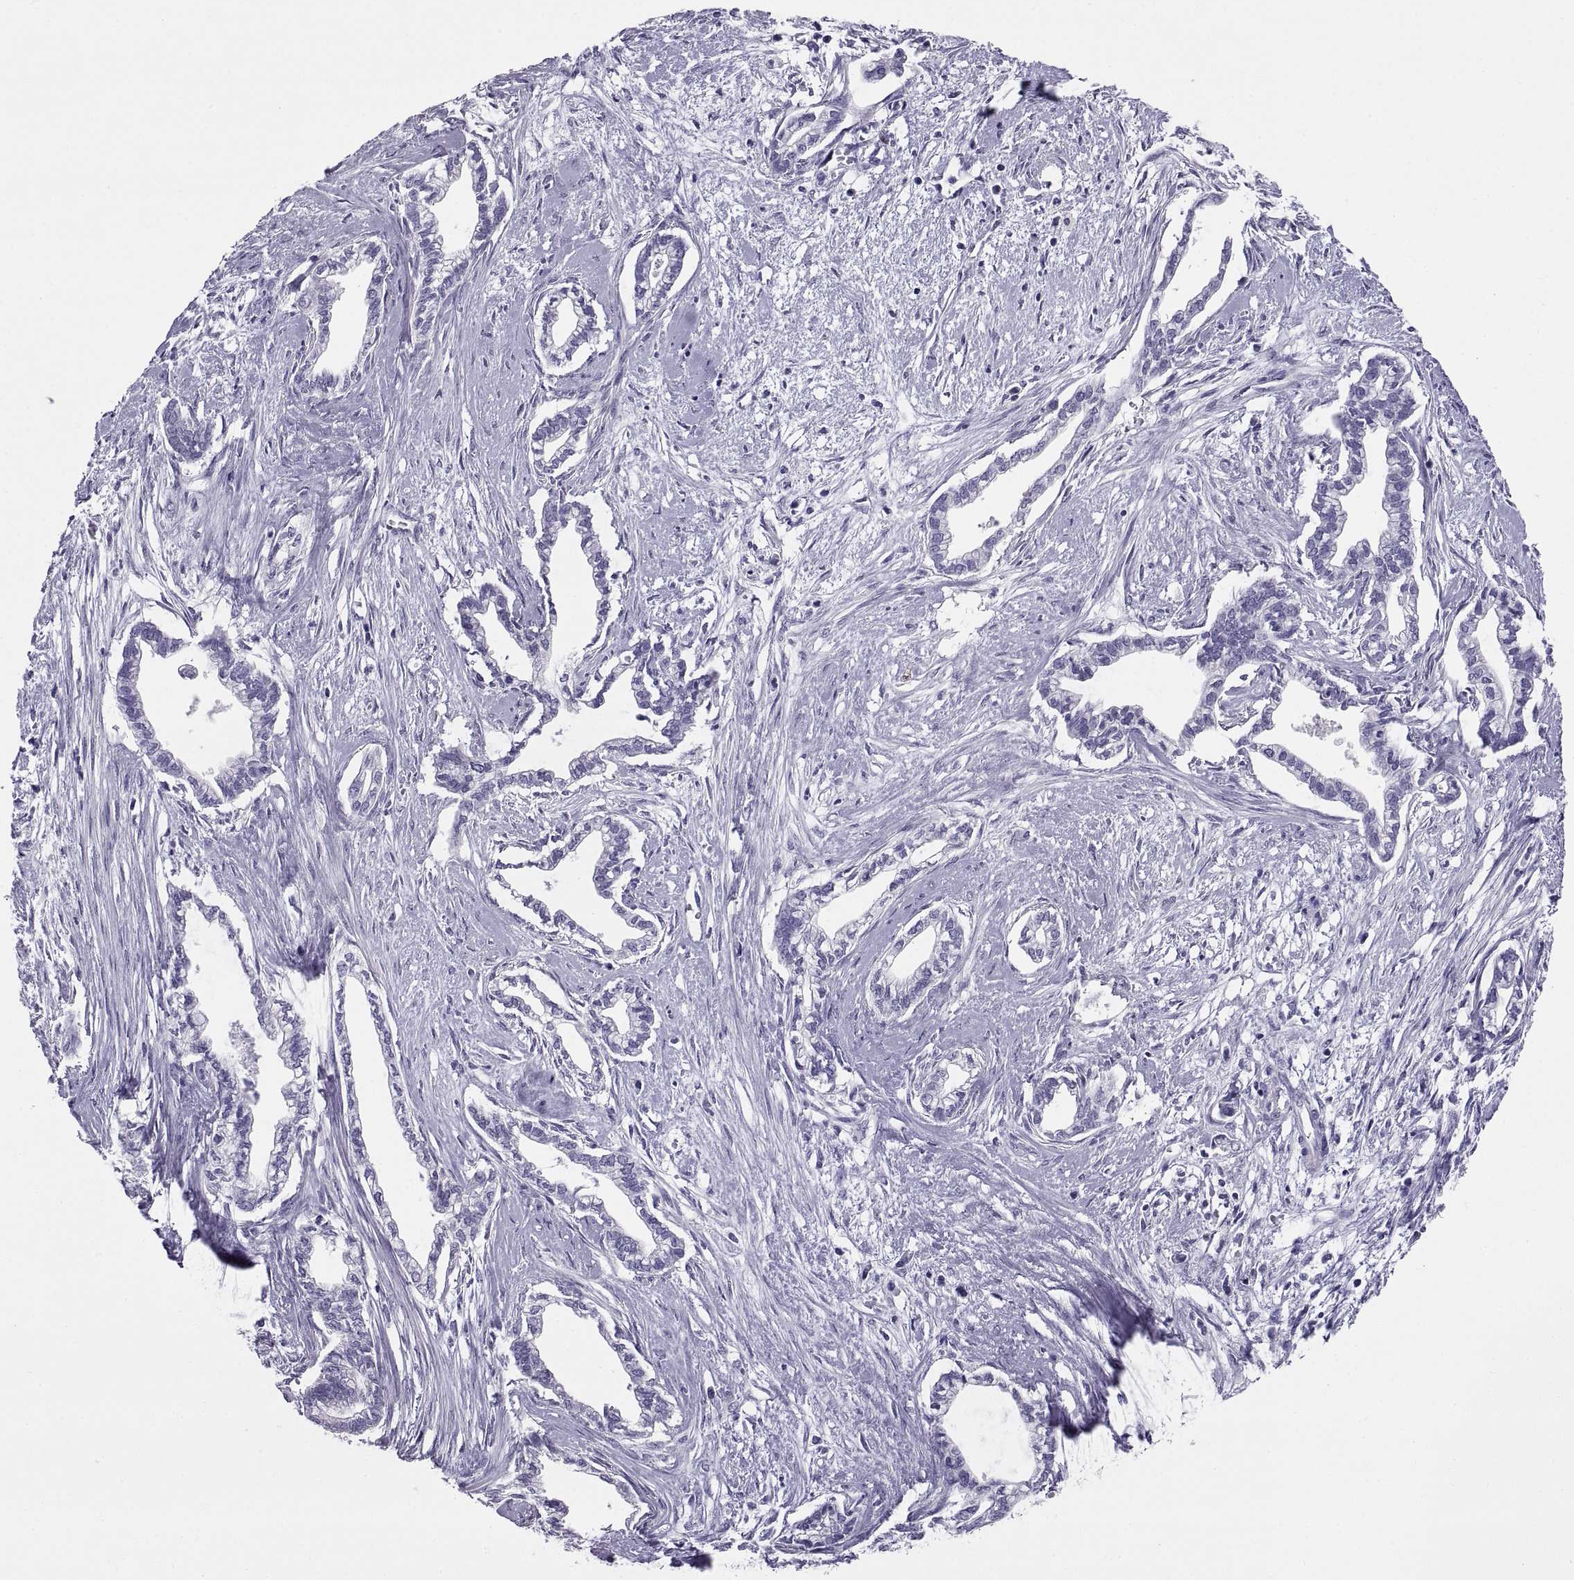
{"staining": {"intensity": "negative", "quantity": "none", "location": "none"}, "tissue": "cervical cancer", "cell_type": "Tumor cells", "image_type": "cancer", "snomed": [{"axis": "morphology", "description": "Adenocarcinoma, NOS"}, {"axis": "topography", "description": "Cervix"}], "caption": "The micrograph shows no significant positivity in tumor cells of adenocarcinoma (cervical).", "gene": "RGS20", "patient": {"sex": "female", "age": 62}}